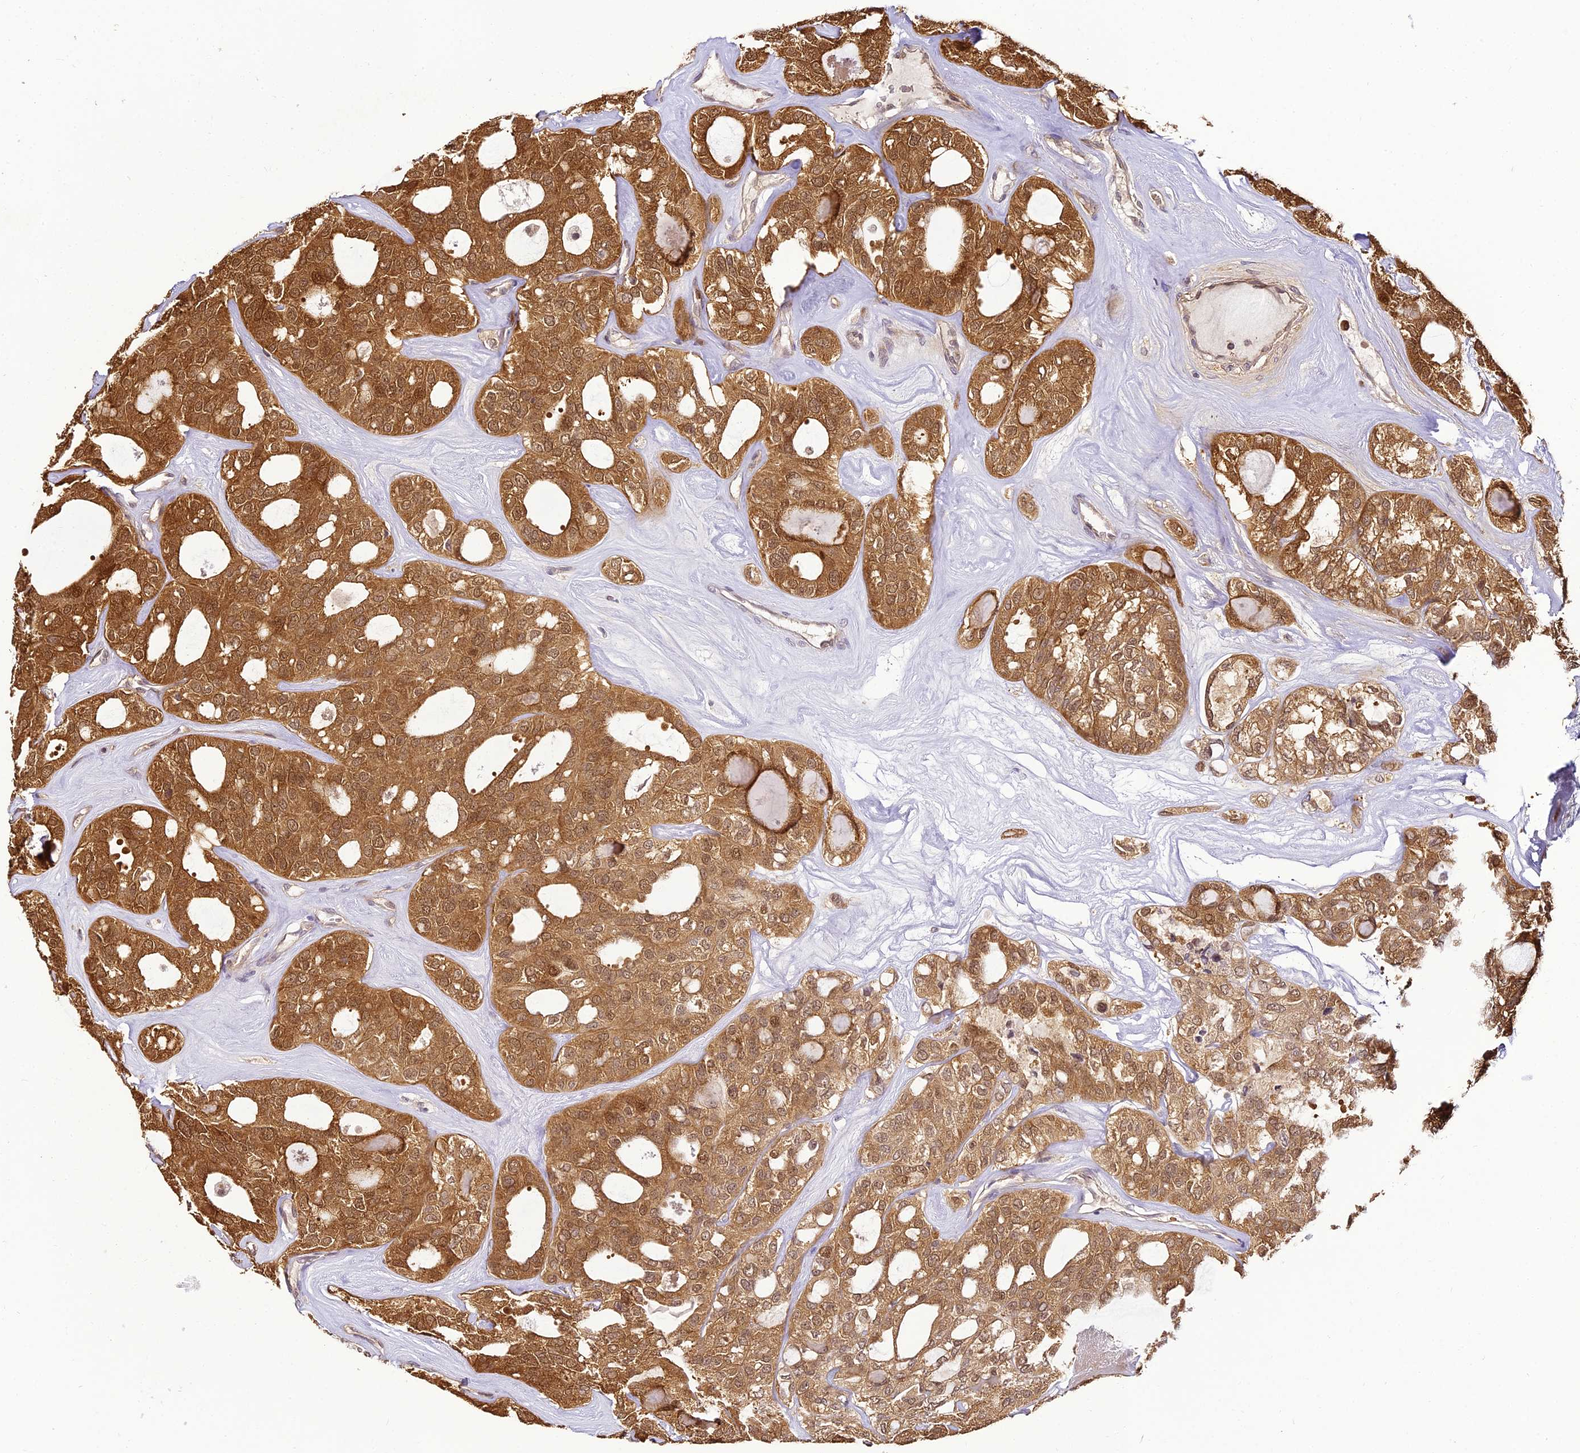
{"staining": {"intensity": "moderate", "quantity": ">75%", "location": "cytoplasmic/membranous"}, "tissue": "thyroid cancer", "cell_type": "Tumor cells", "image_type": "cancer", "snomed": [{"axis": "morphology", "description": "Follicular adenoma carcinoma, NOS"}, {"axis": "topography", "description": "Thyroid gland"}], "caption": "Human follicular adenoma carcinoma (thyroid) stained with a protein marker shows moderate staining in tumor cells.", "gene": "BCDIN3D", "patient": {"sex": "male", "age": 75}}